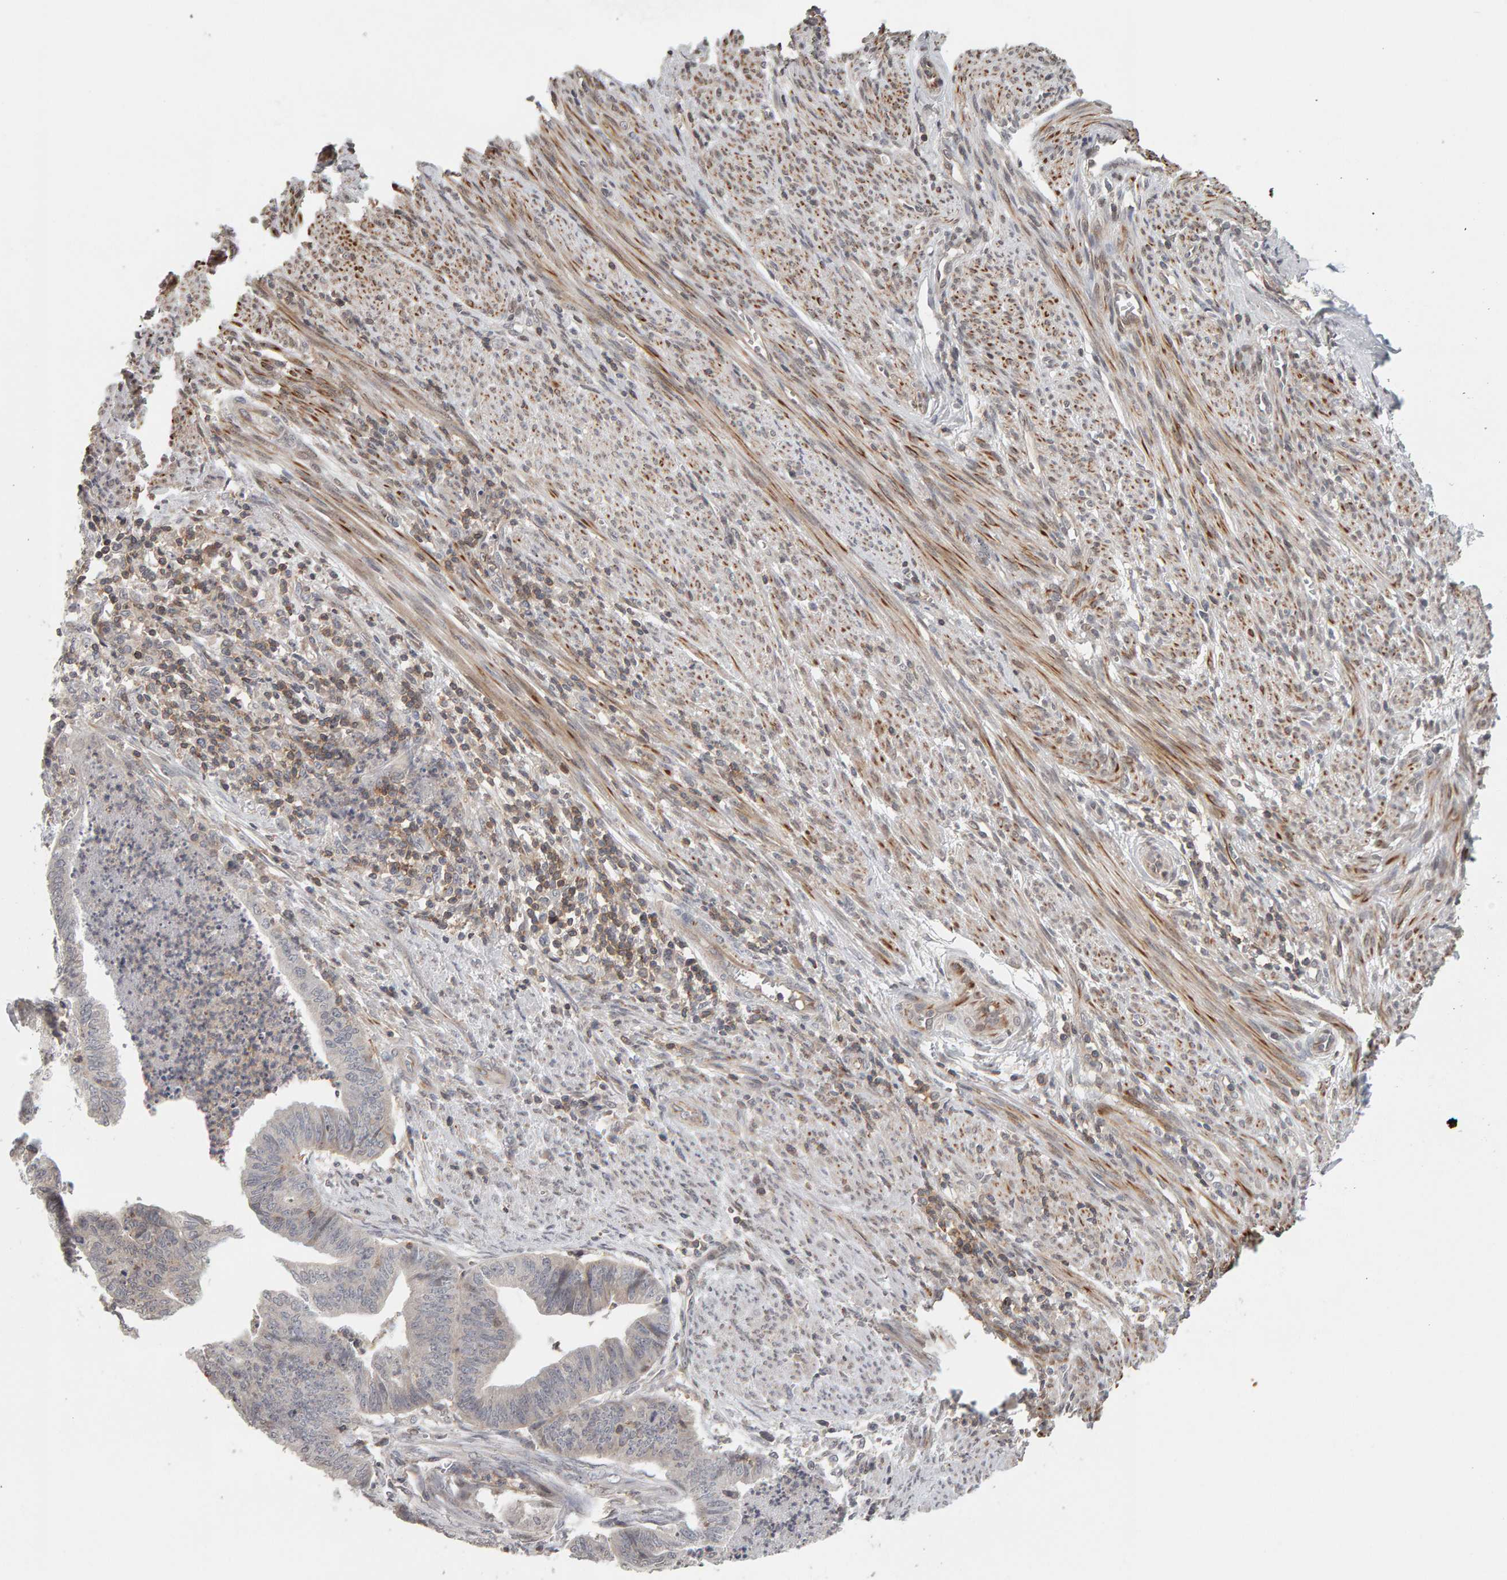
{"staining": {"intensity": "negative", "quantity": "none", "location": "none"}, "tissue": "endometrial cancer", "cell_type": "Tumor cells", "image_type": "cancer", "snomed": [{"axis": "morphology", "description": "Polyp, NOS"}, {"axis": "morphology", "description": "Adenocarcinoma, NOS"}, {"axis": "morphology", "description": "Adenoma, NOS"}, {"axis": "topography", "description": "Endometrium"}], "caption": "The immunohistochemistry (IHC) histopathology image has no significant expression in tumor cells of adenocarcinoma (endometrial) tissue. (Brightfield microscopy of DAB immunohistochemistry (IHC) at high magnification).", "gene": "TEFM", "patient": {"sex": "female", "age": 79}}